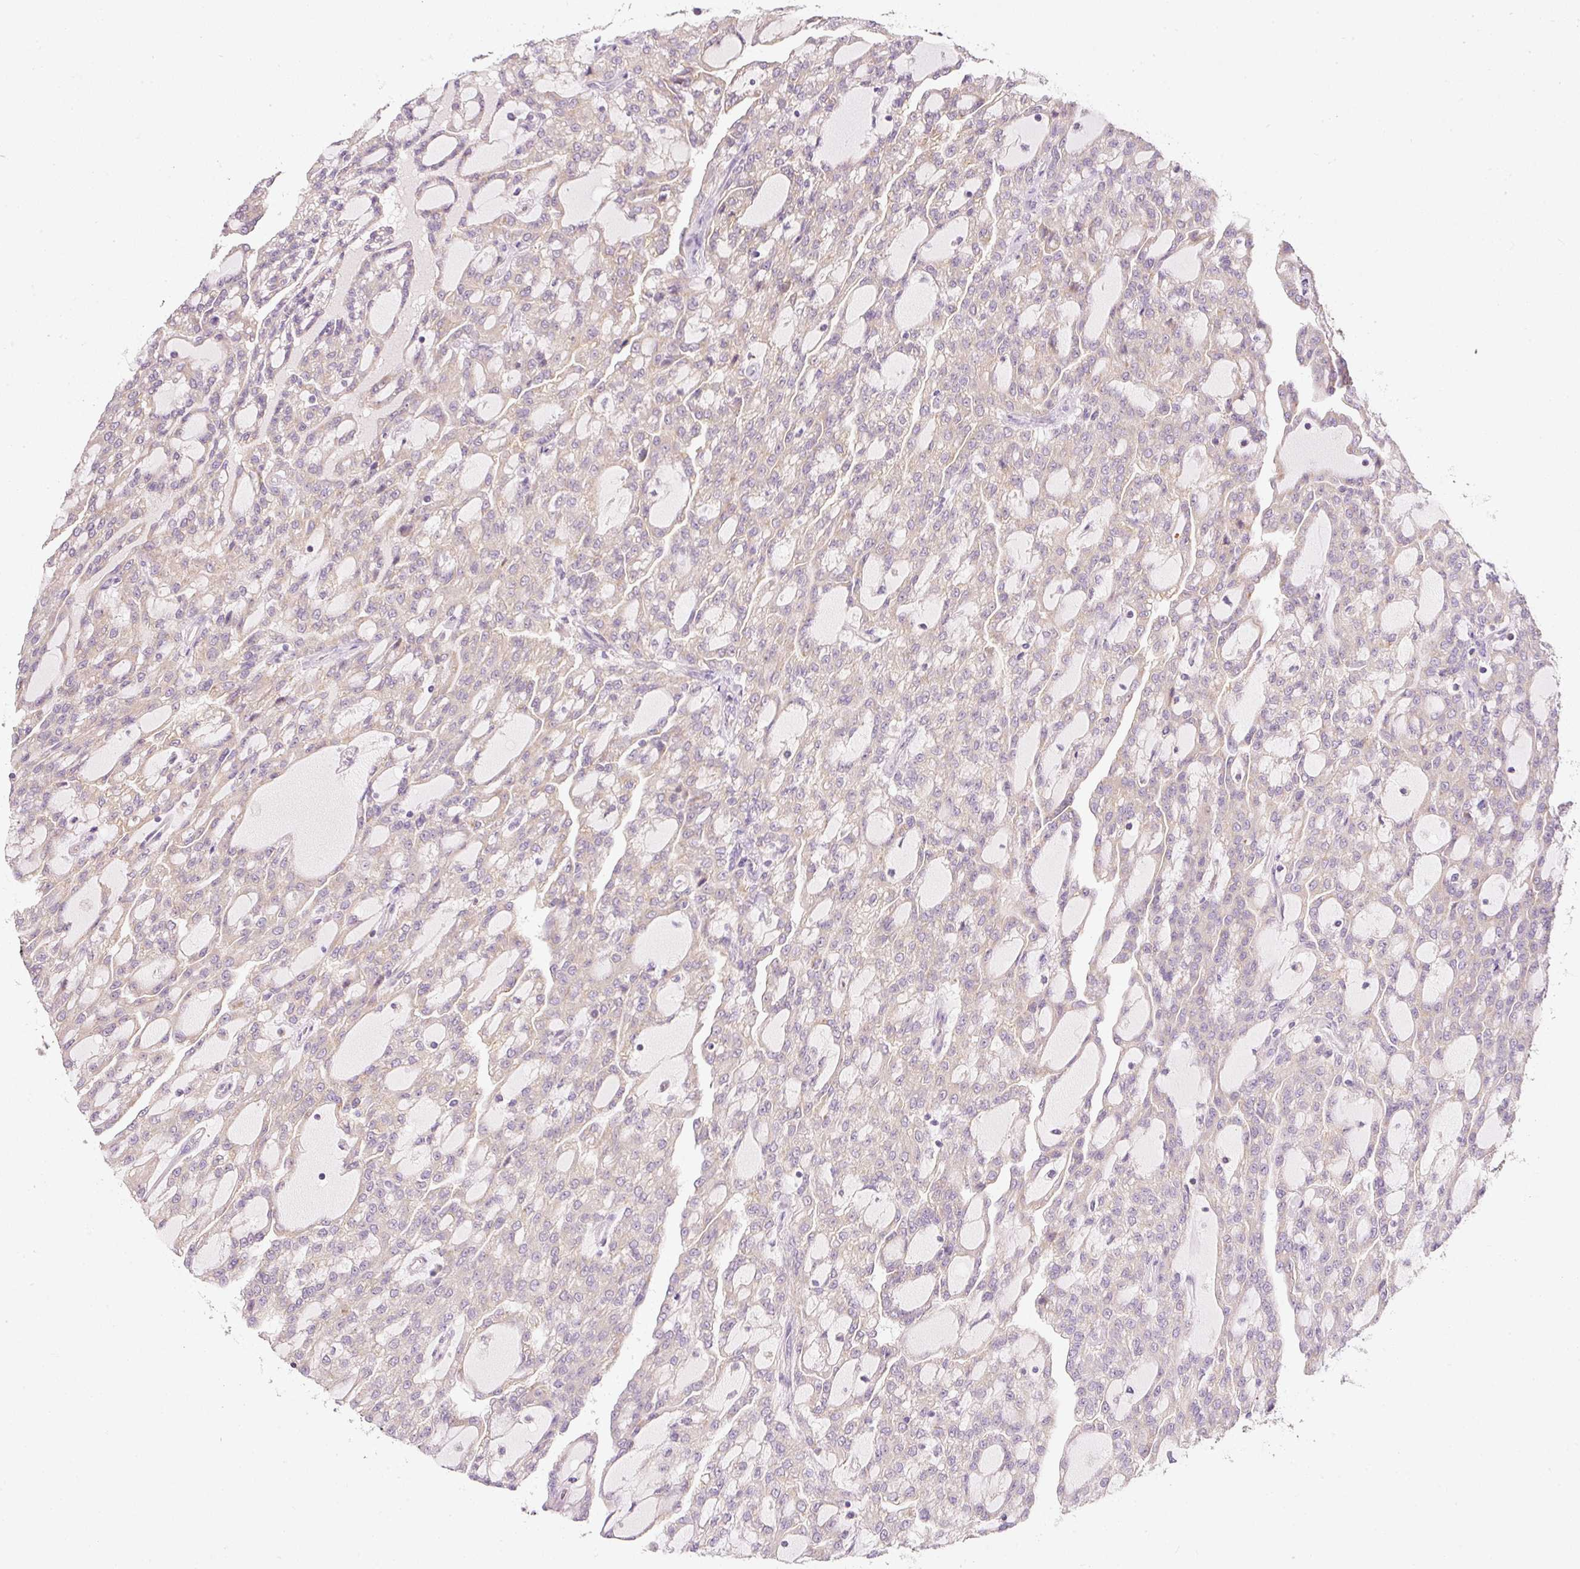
{"staining": {"intensity": "negative", "quantity": "none", "location": "none"}, "tissue": "renal cancer", "cell_type": "Tumor cells", "image_type": "cancer", "snomed": [{"axis": "morphology", "description": "Adenocarcinoma, NOS"}, {"axis": "topography", "description": "Kidney"}], "caption": "This is an immunohistochemistry (IHC) histopathology image of adenocarcinoma (renal). There is no expression in tumor cells.", "gene": "RNF167", "patient": {"sex": "male", "age": 63}}